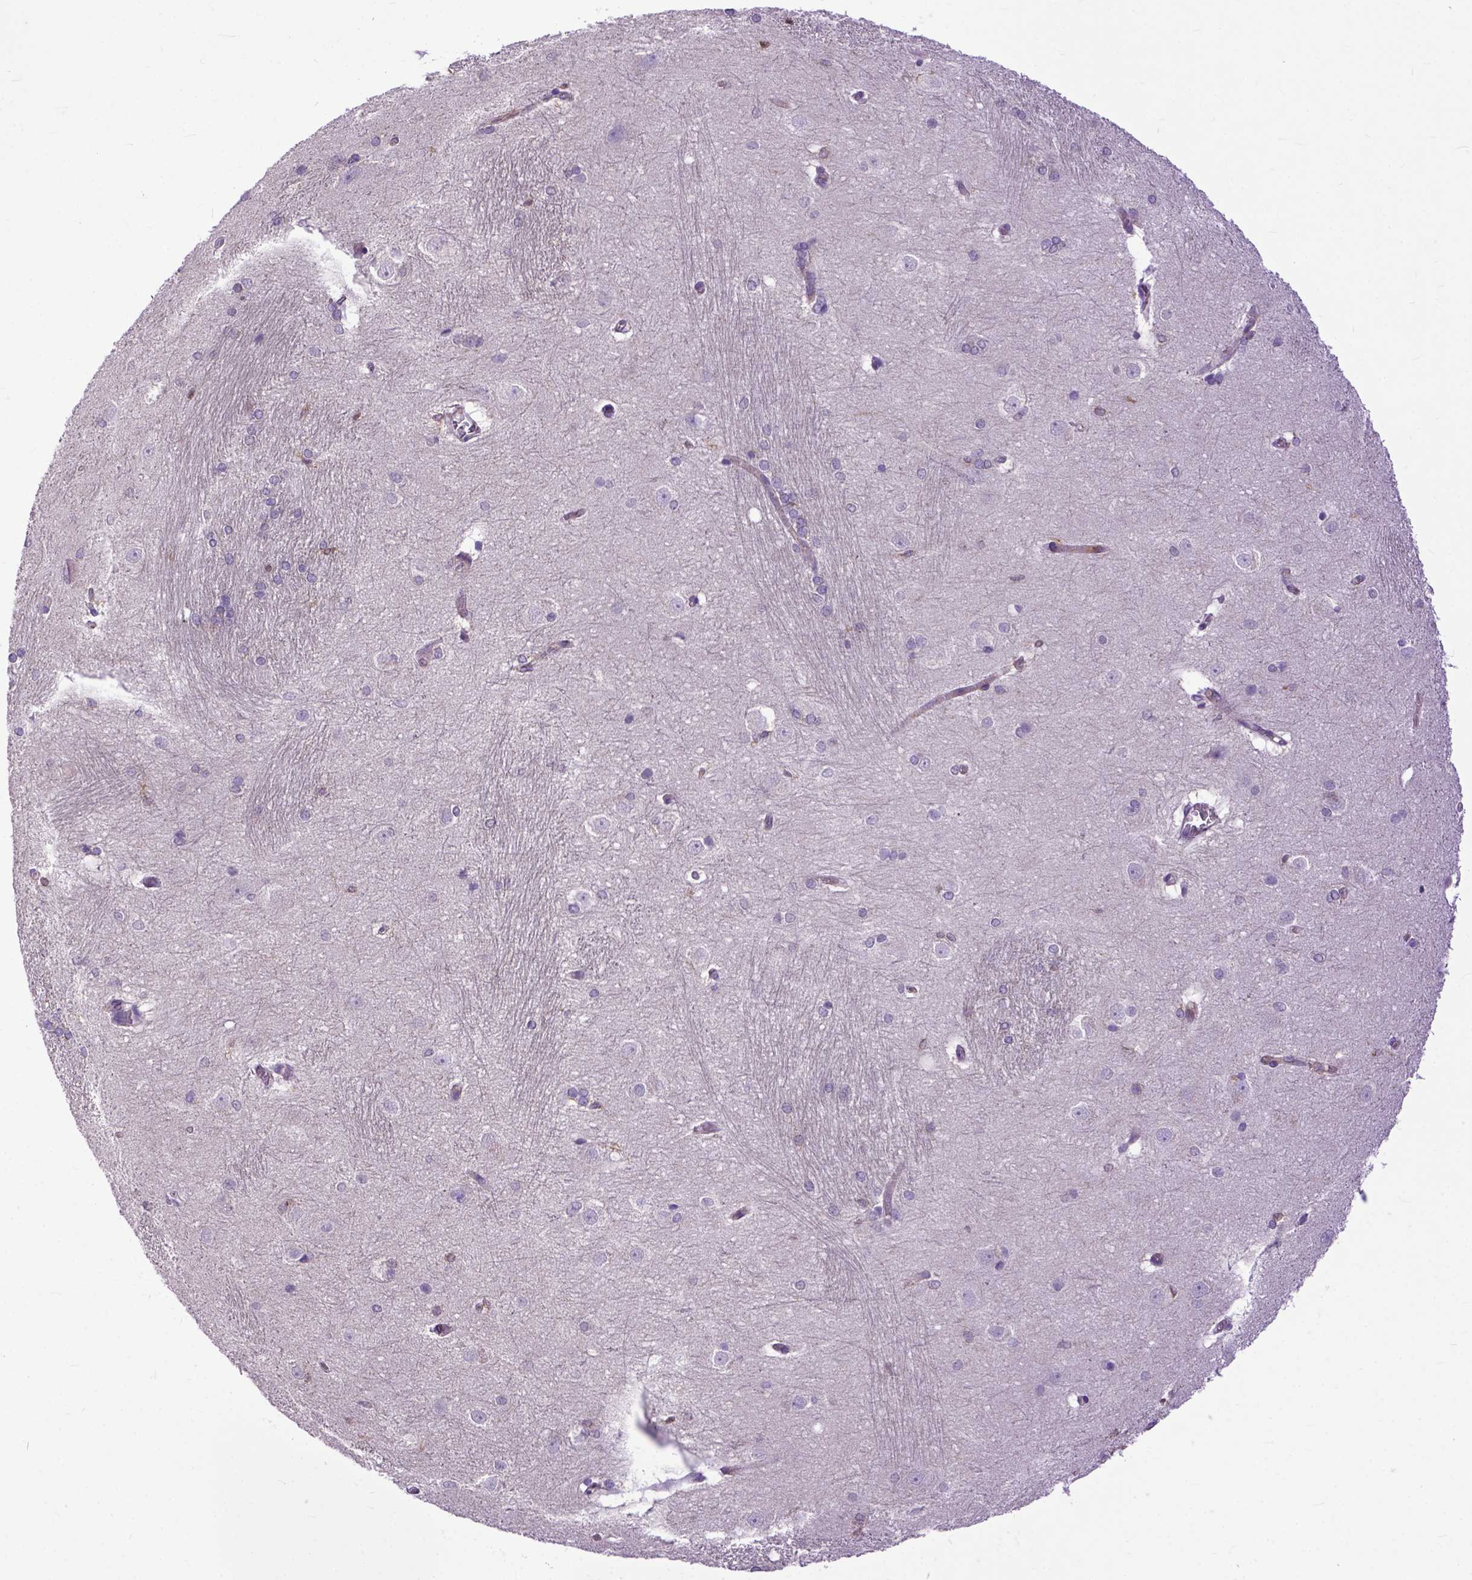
{"staining": {"intensity": "weak", "quantity": "<25%", "location": "cytoplasmic/membranous"}, "tissue": "hippocampus", "cell_type": "Glial cells", "image_type": "normal", "snomed": [{"axis": "morphology", "description": "Normal tissue, NOS"}, {"axis": "topography", "description": "Cerebral cortex"}, {"axis": "topography", "description": "Hippocampus"}], "caption": "A high-resolution histopathology image shows immunohistochemistry staining of normal hippocampus, which shows no significant expression in glial cells.", "gene": "NAMPT", "patient": {"sex": "female", "age": 19}}